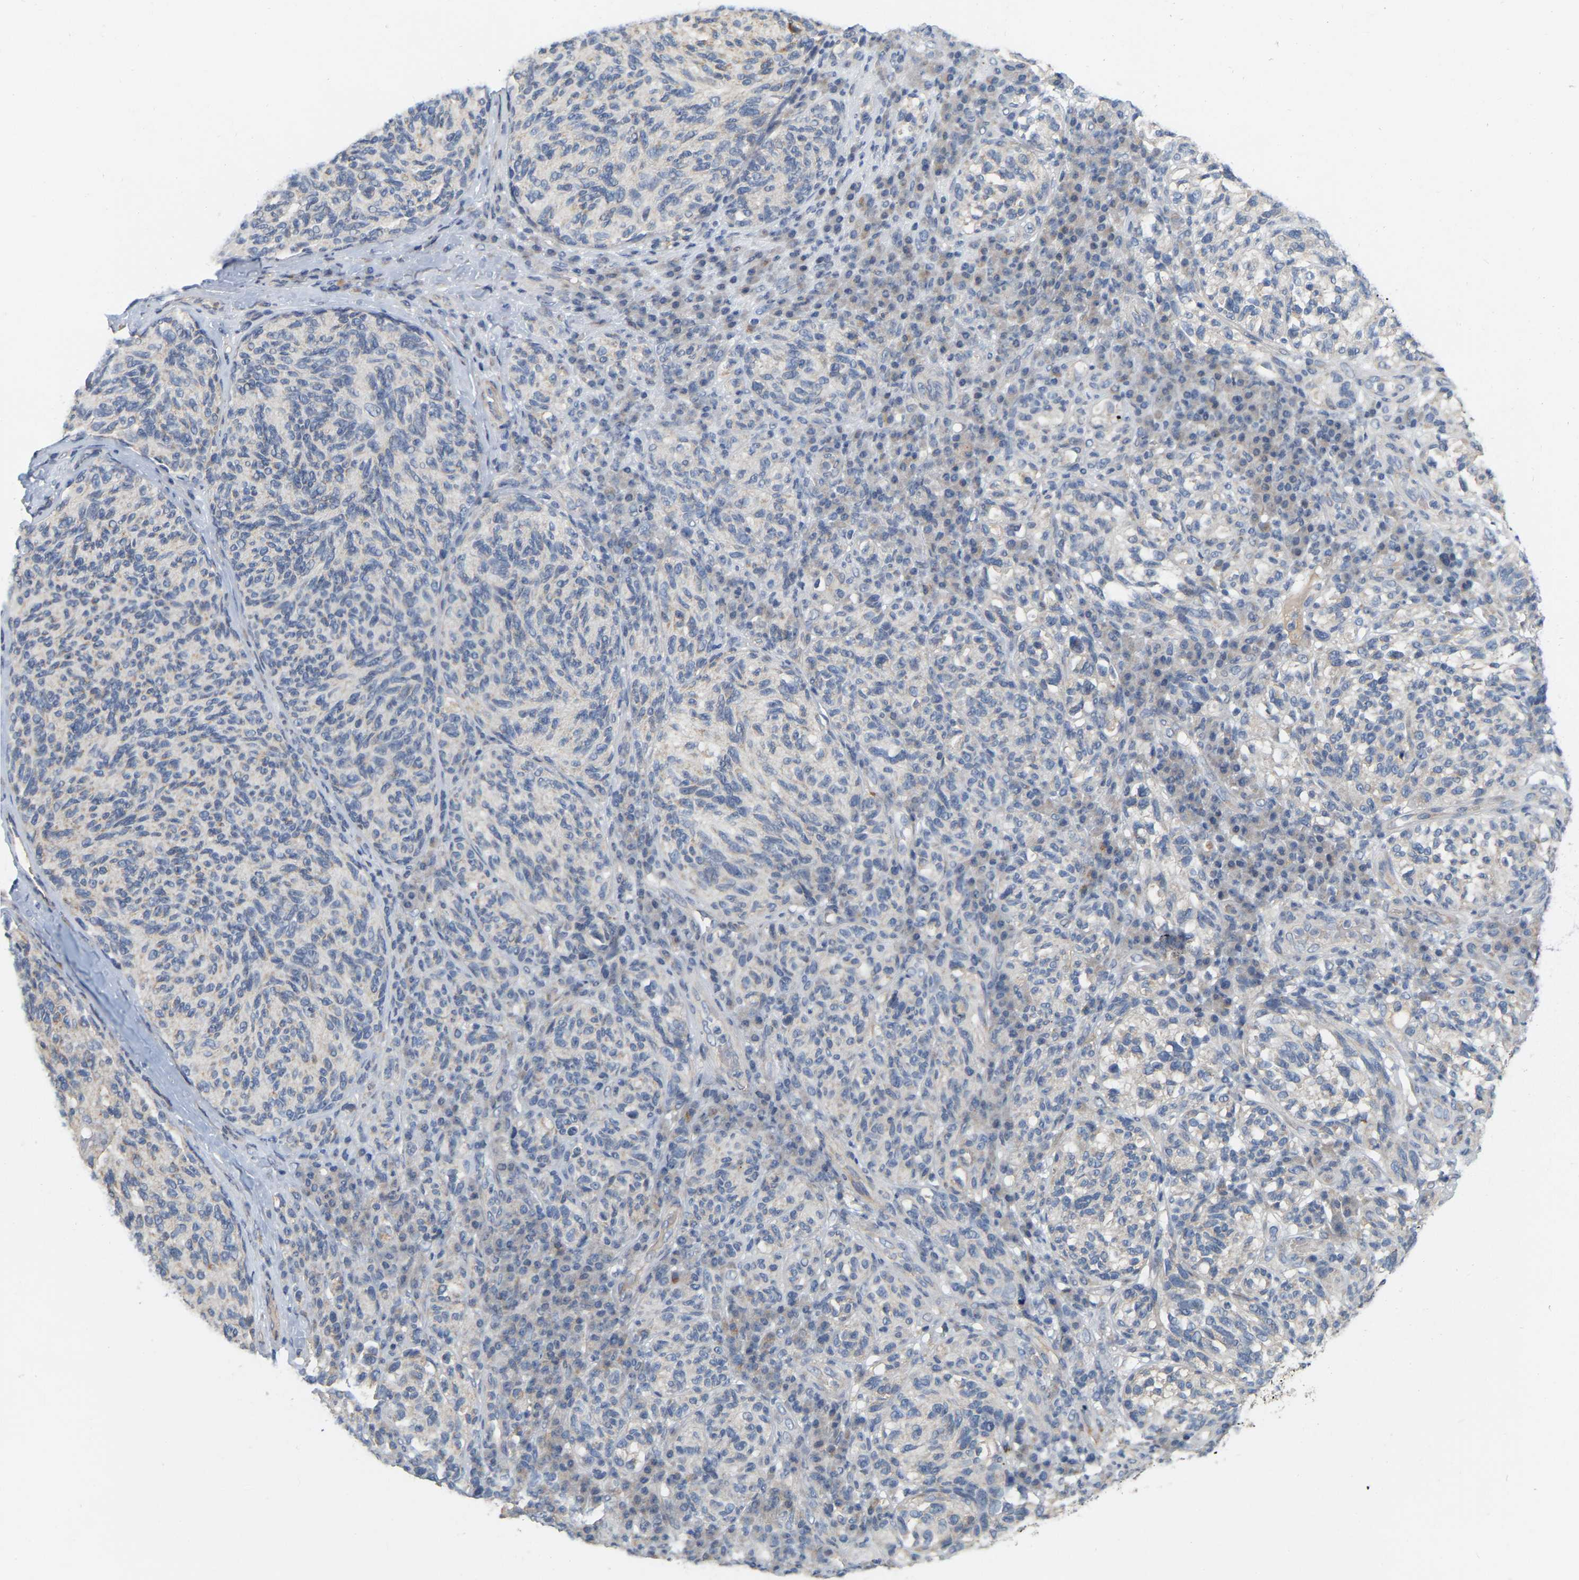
{"staining": {"intensity": "moderate", "quantity": "<25%", "location": "cytoplasmic/membranous"}, "tissue": "melanoma", "cell_type": "Tumor cells", "image_type": "cancer", "snomed": [{"axis": "morphology", "description": "Malignant melanoma, NOS"}, {"axis": "topography", "description": "Skin"}], "caption": "Approximately <25% of tumor cells in malignant melanoma show moderate cytoplasmic/membranous protein staining as visualized by brown immunohistochemical staining.", "gene": "SSH1", "patient": {"sex": "female", "age": 73}}